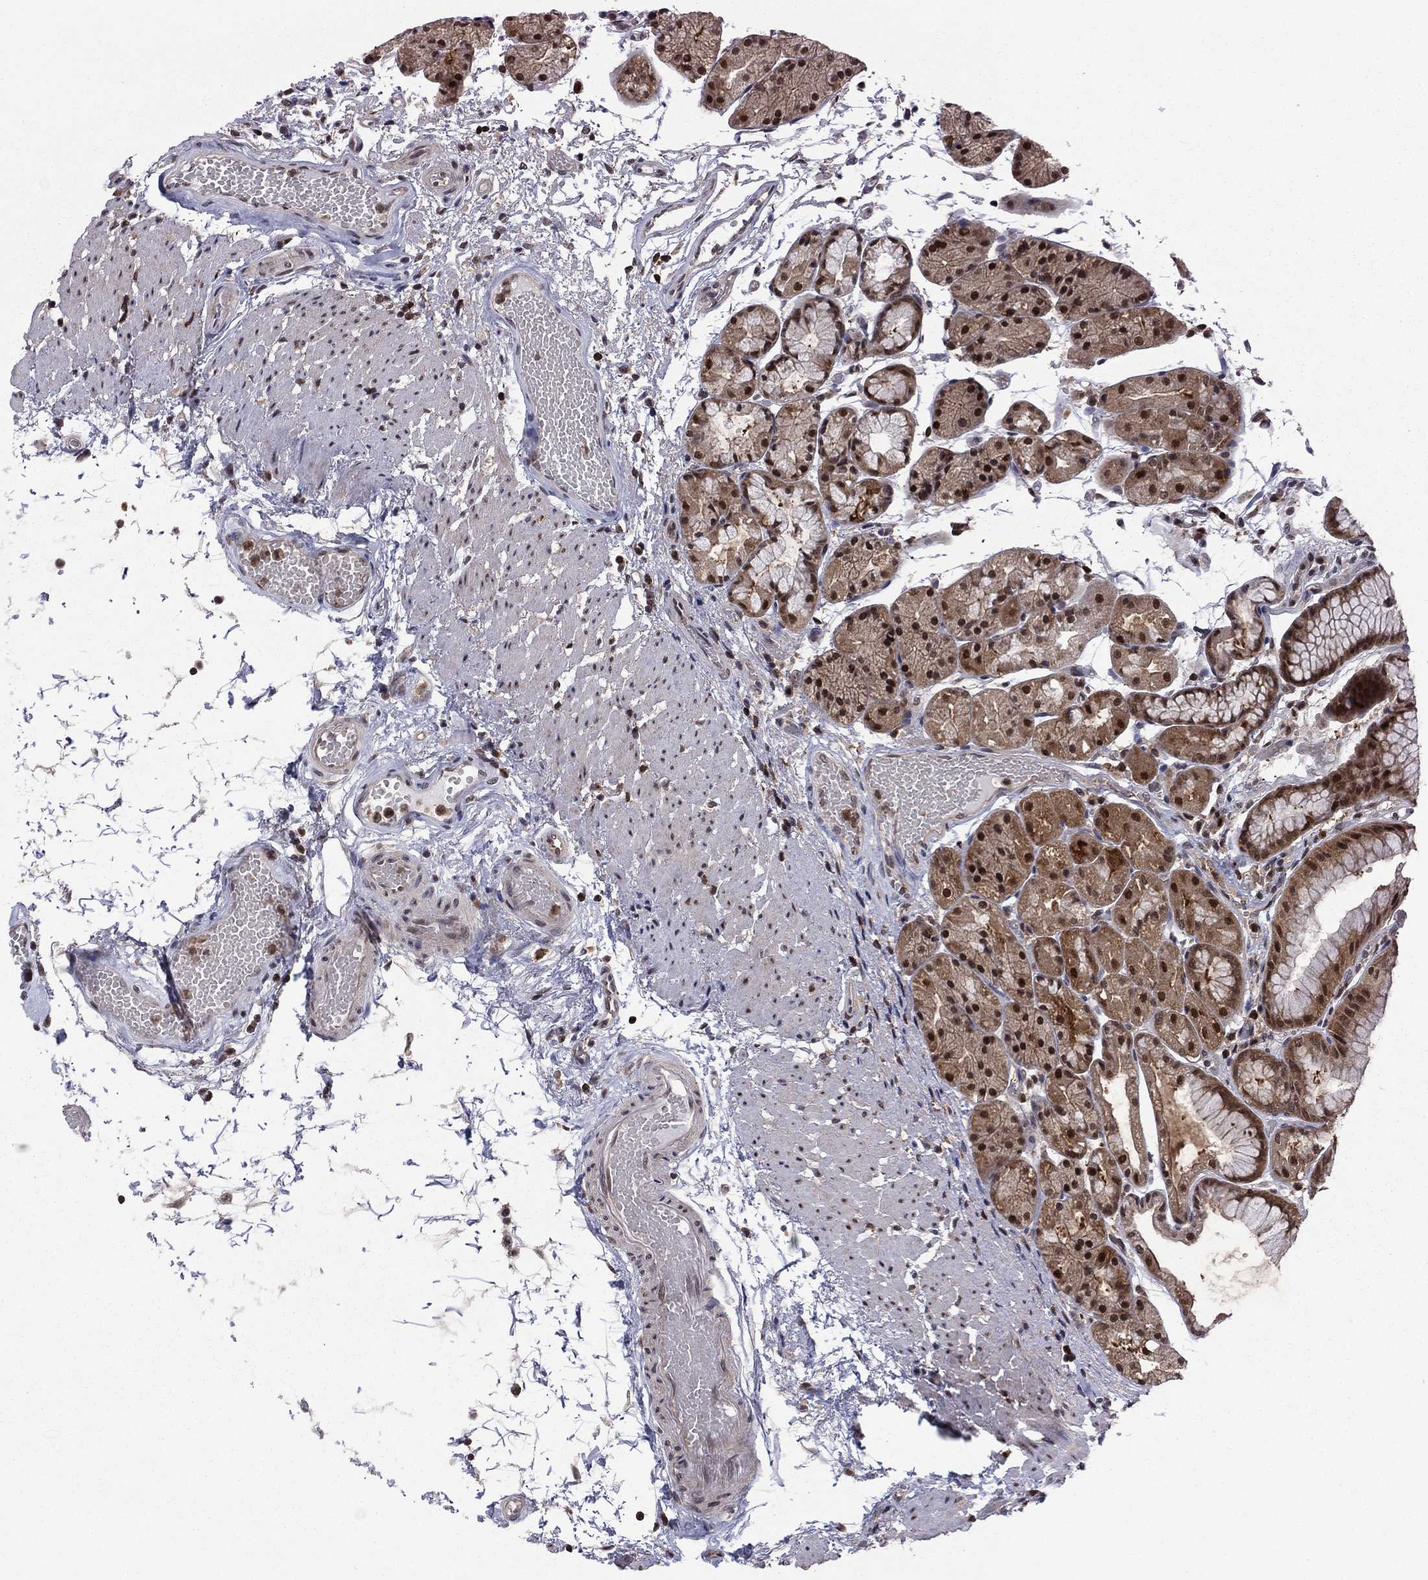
{"staining": {"intensity": "moderate", "quantity": ">75%", "location": "cytoplasmic/membranous,nuclear"}, "tissue": "stomach", "cell_type": "Glandular cells", "image_type": "normal", "snomed": [{"axis": "morphology", "description": "Normal tissue, NOS"}, {"axis": "topography", "description": "Stomach, upper"}], "caption": "DAB immunohistochemical staining of unremarkable stomach demonstrates moderate cytoplasmic/membranous,nuclear protein positivity in about >75% of glandular cells. The staining was performed using DAB, with brown indicating positive protein expression. Nuclei are stained blue with hematoxylin.", "gene": "PSMD2", "patient": {"sex": "male", "age": 72}}